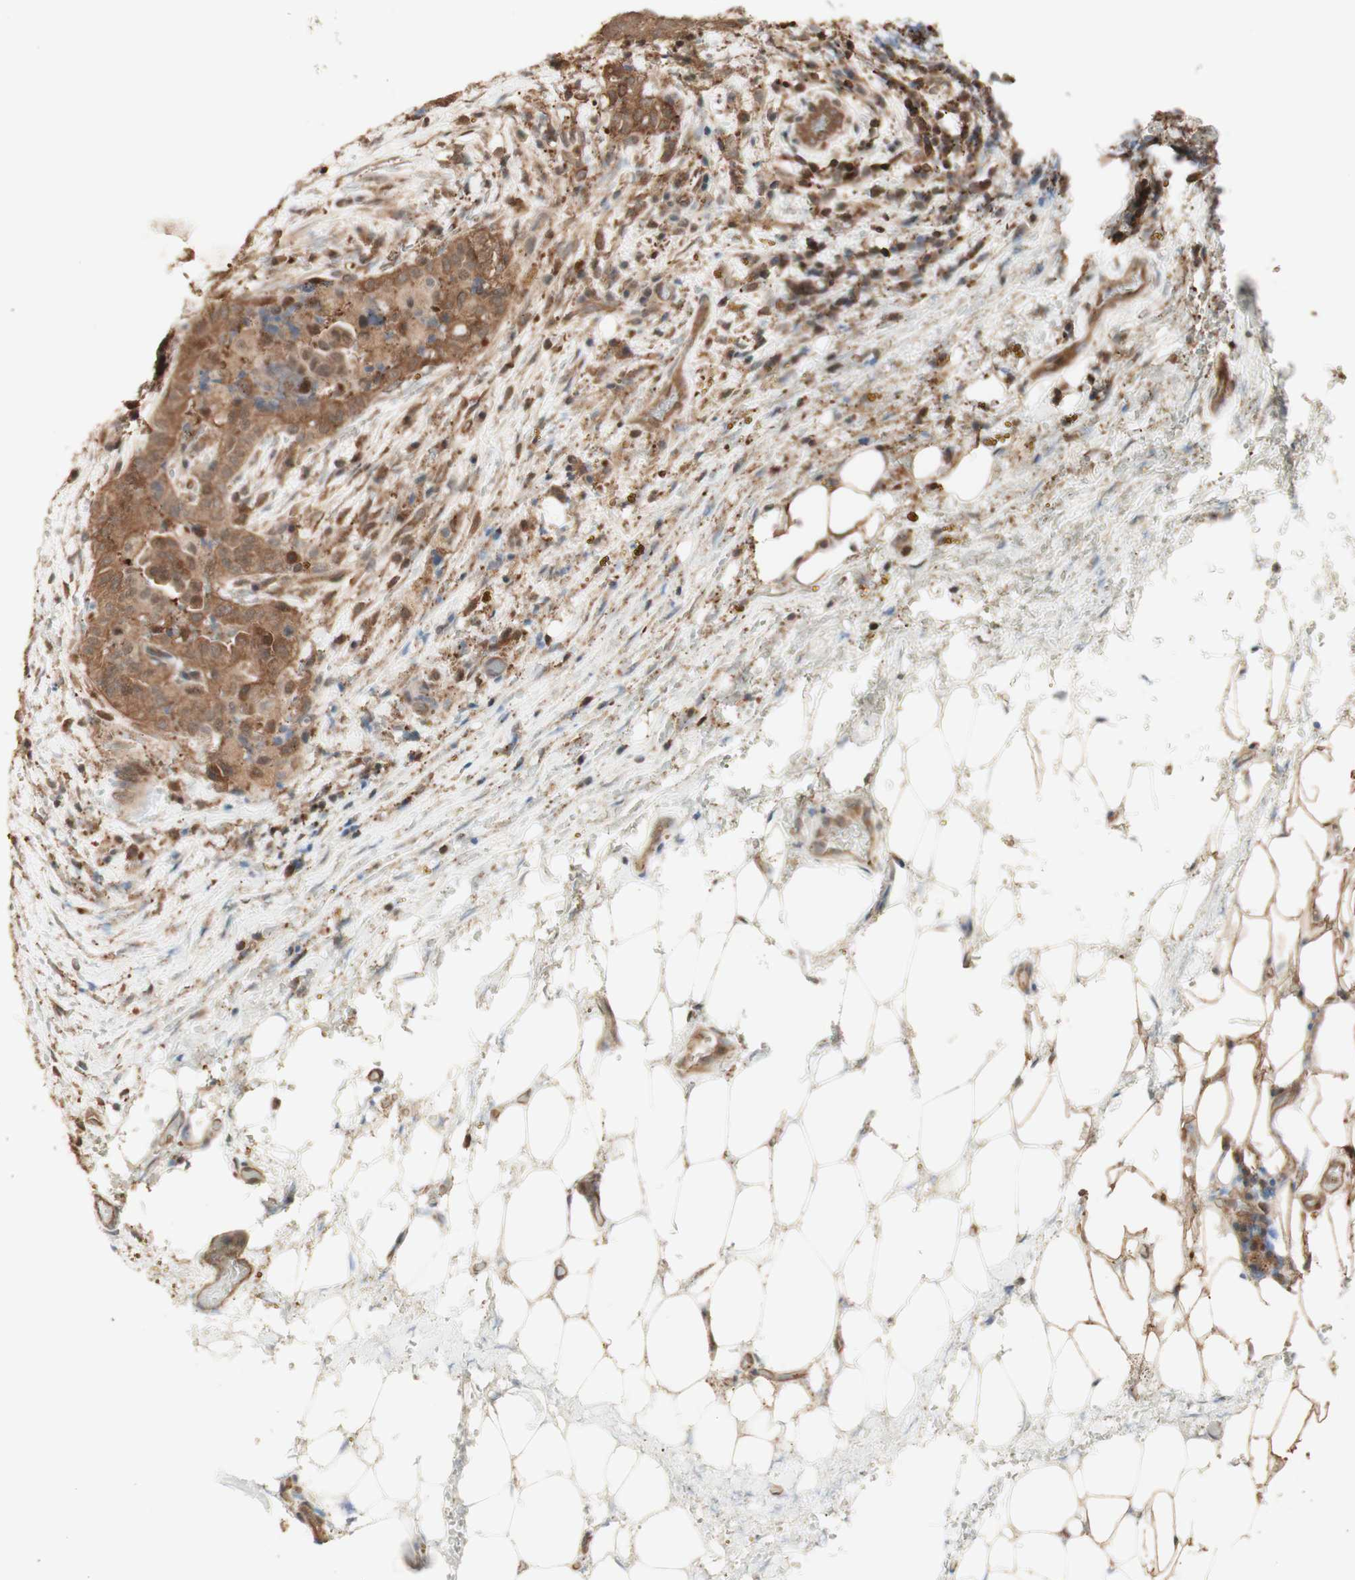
{"staining": {"intensity": "moderate", "quantity": ">75%", "location": "cytoplasmic/membranous,nuclear"}, "tissue": "thyroid cancer", "cell_type": "Tumor cells", "image_type": "cancer", "snomed": [{"axis": "morphology", "description": "Papillary adenocarcinoma, NOS"}, {"axis": "topography", "description": "Thyroid gland"}], "caption": "Protein staining of thyroid papillary adenocarcinoma tissue reveals moderate cytoplasmic/membranous and nuclear expression in approximately >75% of tumor cells.", "gene": "YWHAB", "patient": {"sex": "male", "age": 77}}